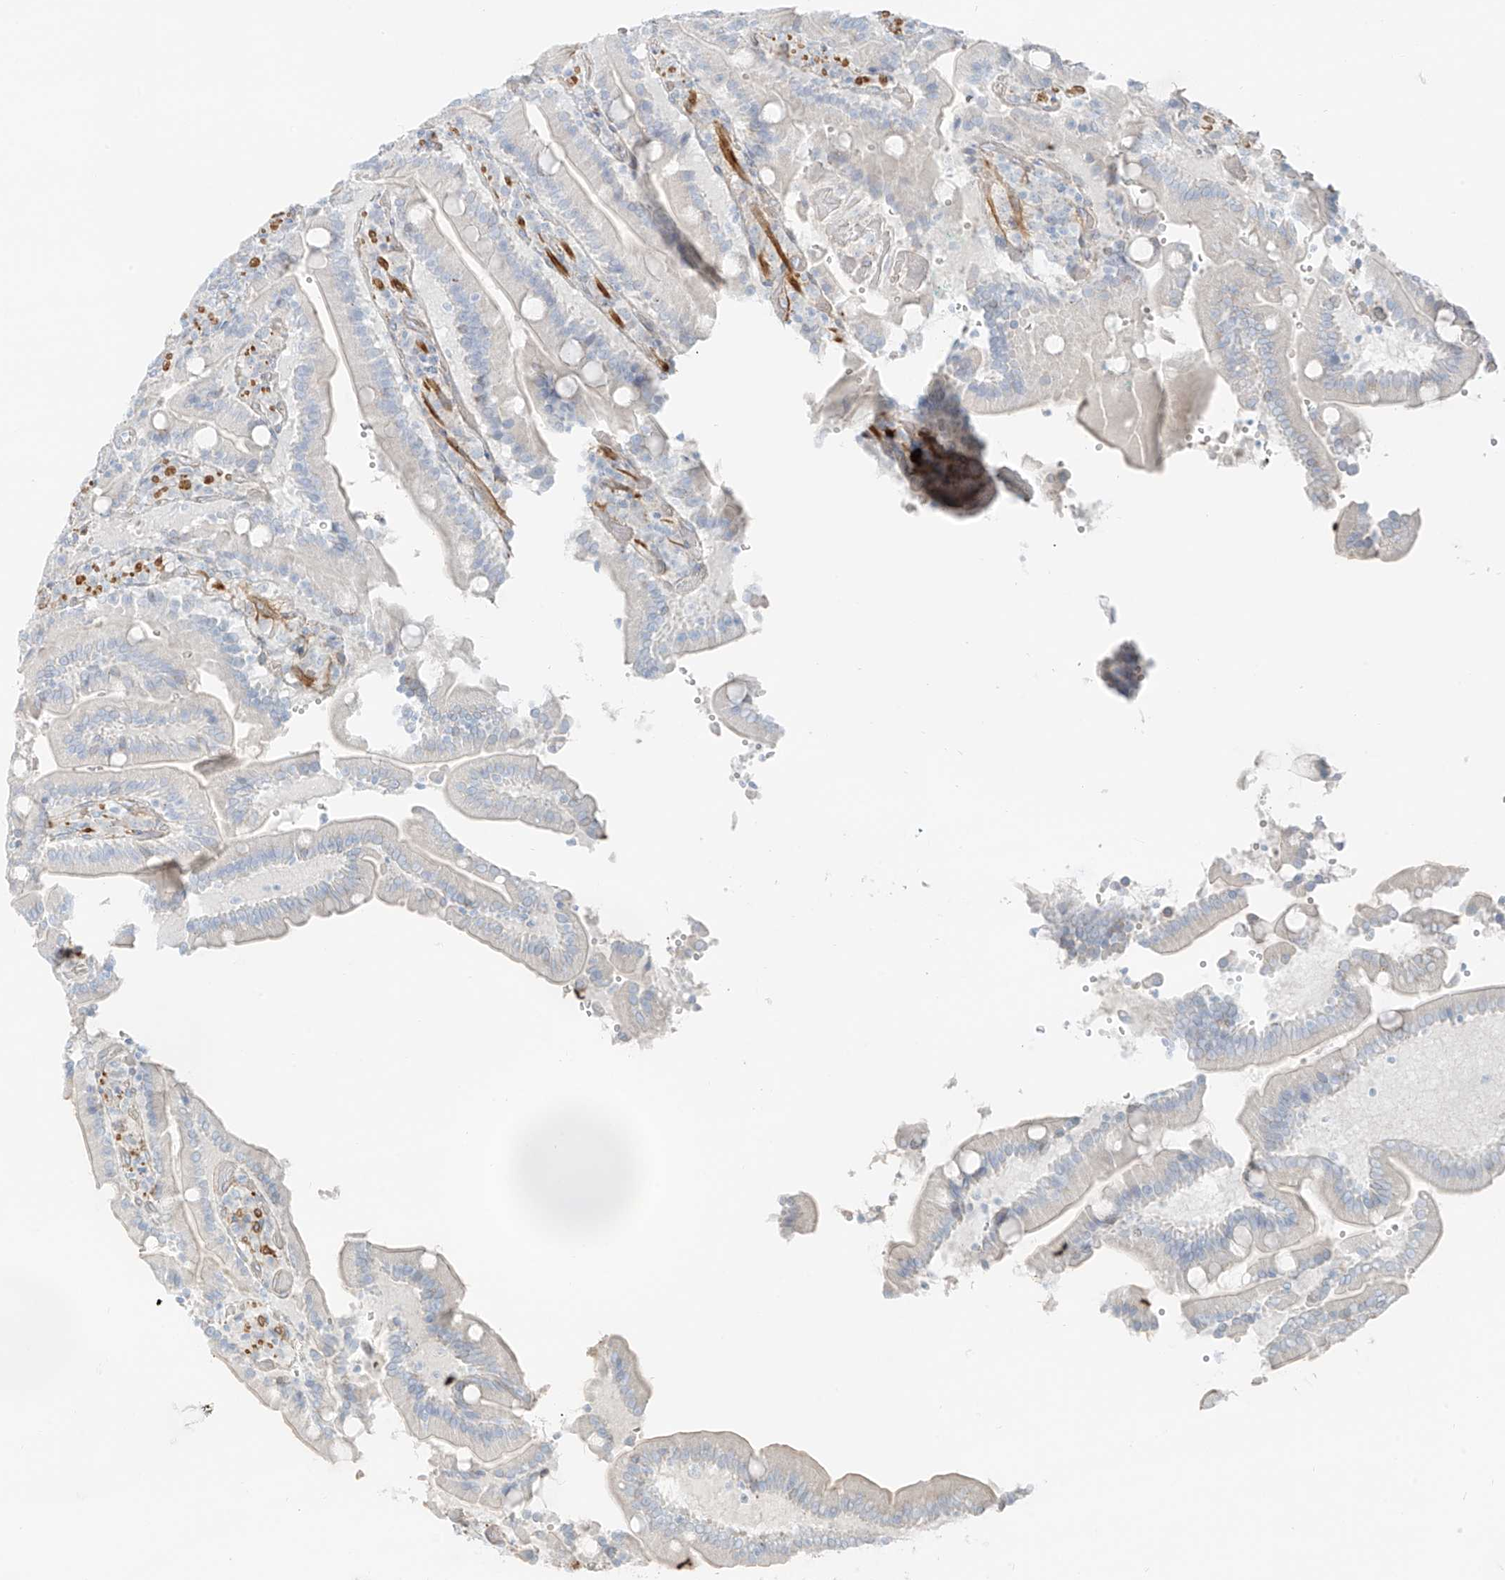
{"staining": {"intensity": "negative", "quantity": "none", "location": "none"}, "tissue": "duodenum", "cell_type": "Glandular cells", "image_type": "normal", "snomed": [{"axis": "morphology", "description": "Normal tissue, NOS"}, {"axis": "topography", "description": "Duodenum"}], "caption": "An IHC image of normal duodenum is shown. There is no staining in glandular cells of duodenum.", "gene": "SMCP", "patient": {"sex": "female", "age": 62}}